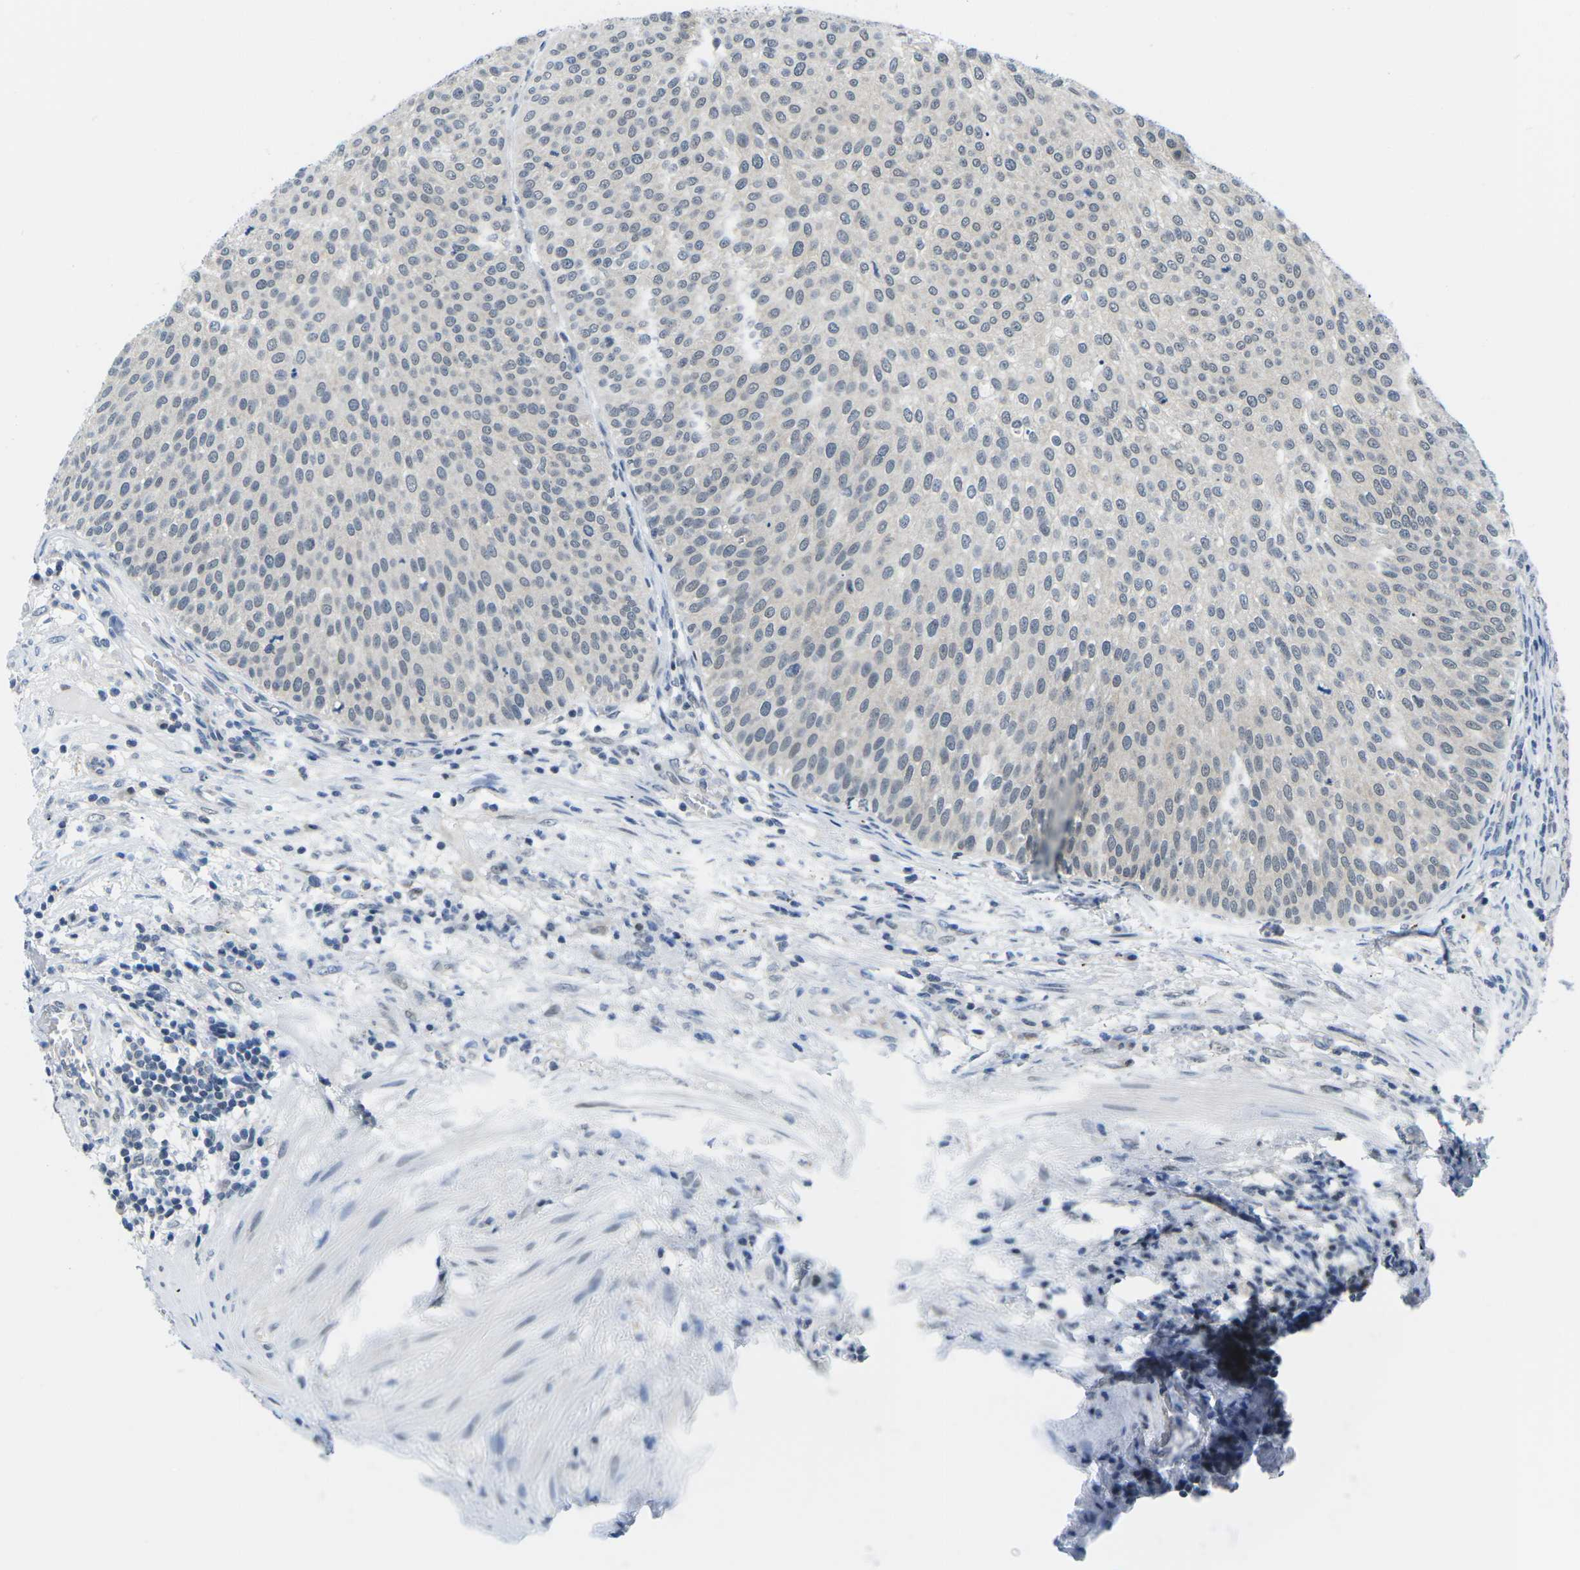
{"staining": {"intensity": "weak", "quantity": "<25%", "location": "nuclear"}, "tissue": "urothelial cancer", "cell_type": "Tumor cells", "image_type": "cancer", "snomed": [{"axis": "morphology", "description": "Urothelial carcinoma, Low grade"}, {"axis": "topography", "description": "Smooth muscle"}, {"axis": "topography", "description": "Urinary bladder"}], "caption": "Image shows no significant protein positivity in tumor cells of urothelial cancer.", "gene": "UBA7", "patient": {"sex": "male", "age": 60}}